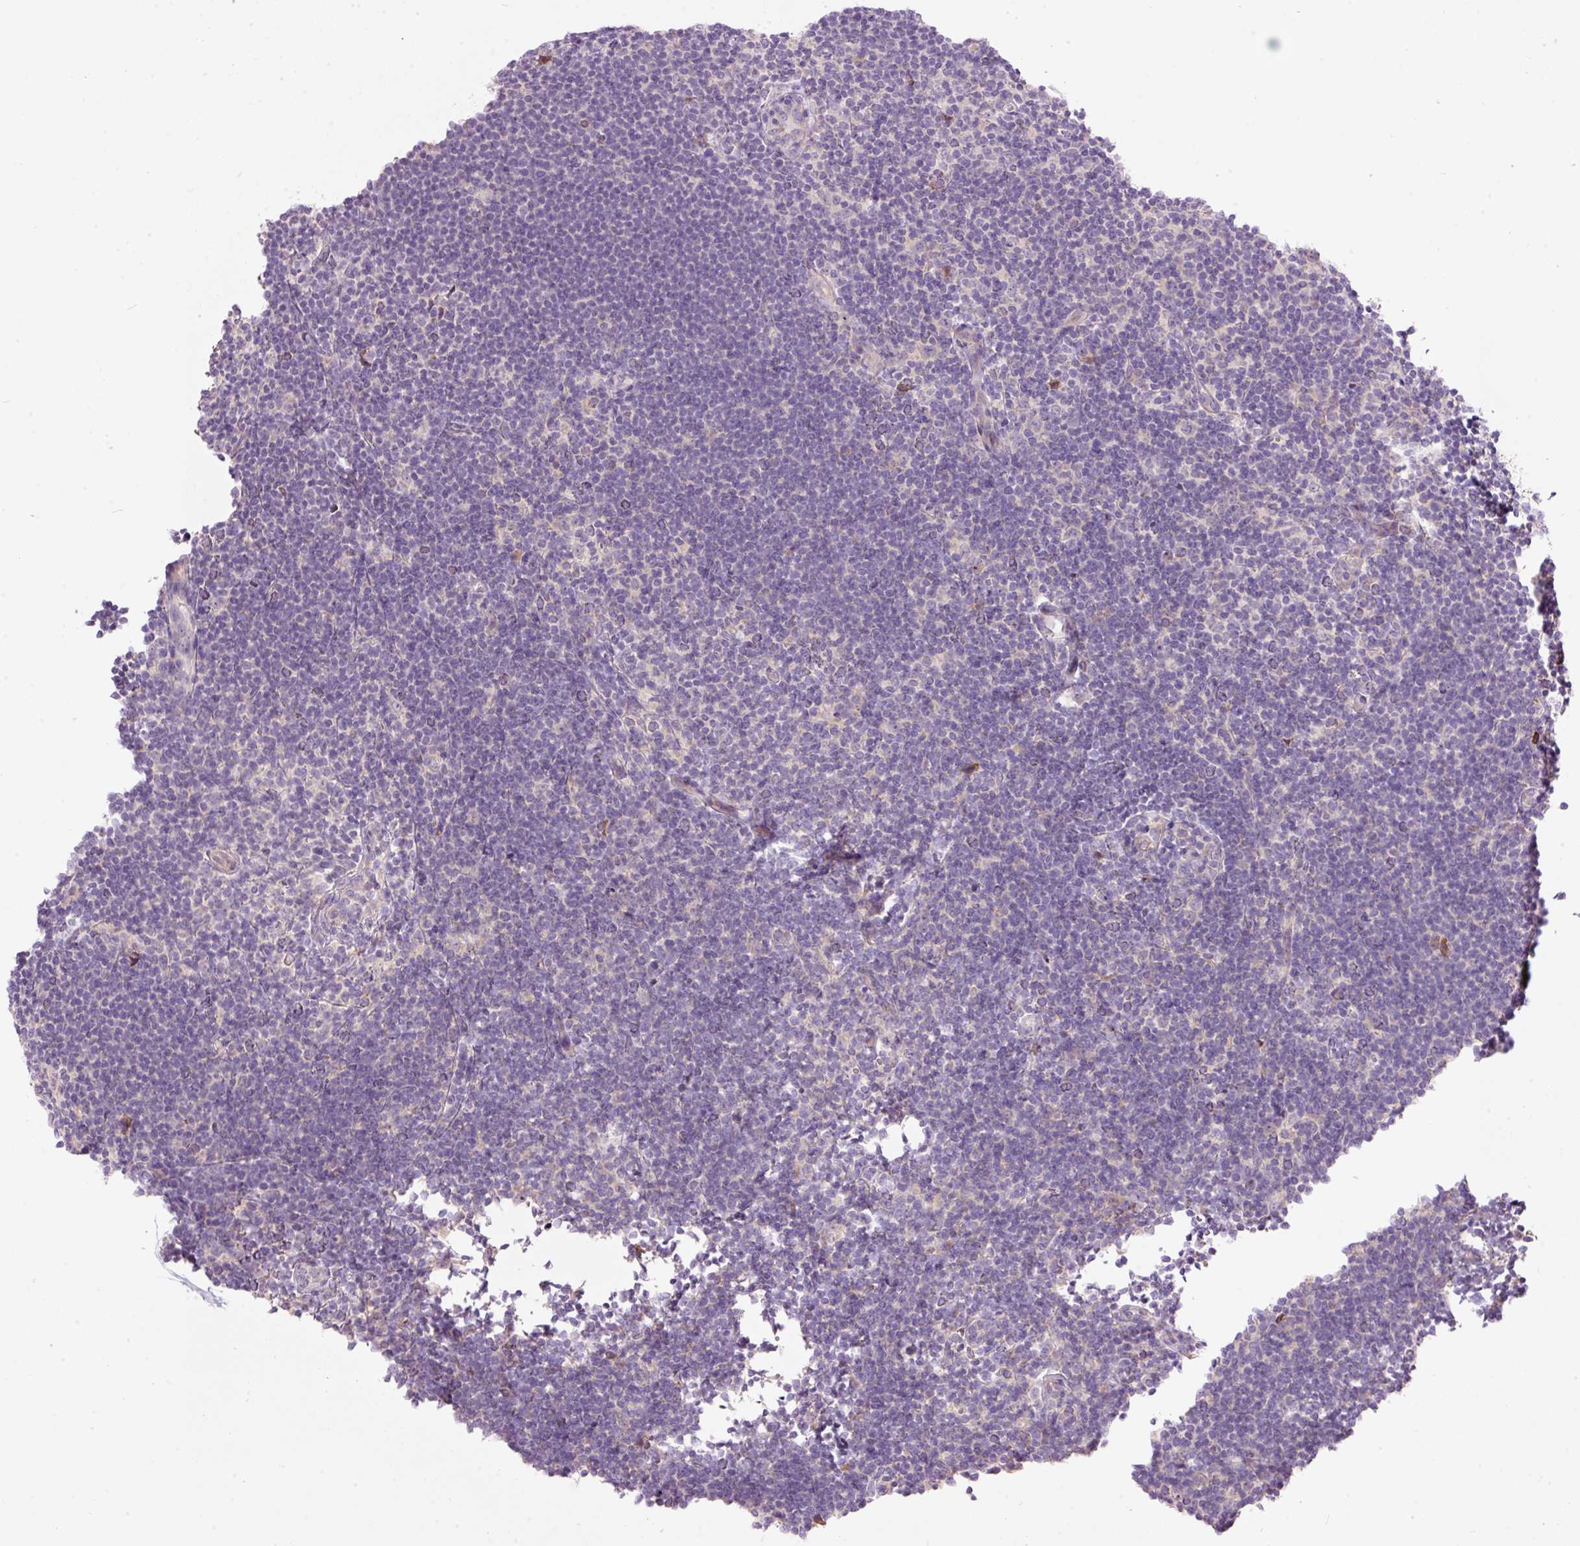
{"staining": {"intensity": "negative", "quantity": "none", "location": "none"}, "tissue": "lymphoma", "cell_type": "Tumor cells", "image_type": "cancer", "snomed": [{"axis": "morphology", "description": "Hodgkin's disease, NOS"}, {"axis": "topography", "description": "Lymph node"}], "caption": "Tumor cells show no significant protein positivity in lymphoma.", "gene": "RSPO2", "patient": {"sex": "female", "age": 57}}